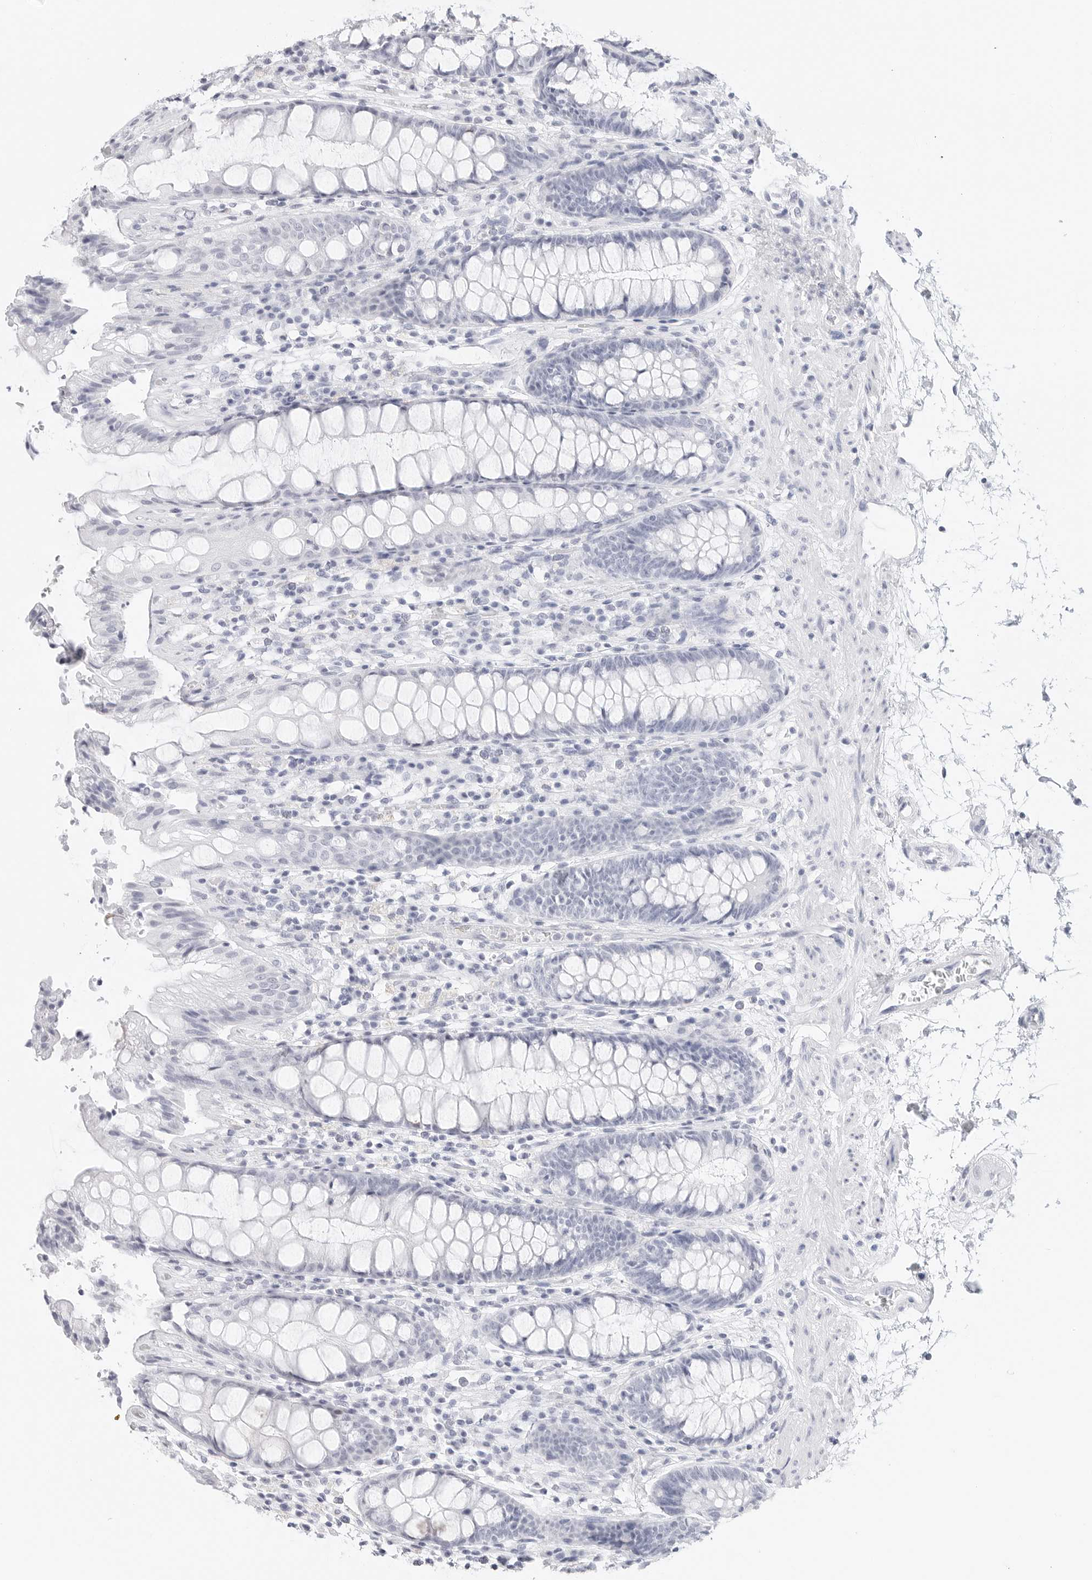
{"staining": {"intensity": "strong", "quantity": "<25%", "location": "cytoplasmic/membranous"}, "tissue": "rectum", "cell_type": "Glandular cells", "image_type": "normal", "snomed": [{"axis": "morphology", "description": "Normal tissue, NOS"}, {"axis": "topography", "description": "Rectum"}], "caption": "This micrograph shows IHC staining of benign rectum, with medium strong cytoplasmic/membranous expression in about <25% of glandular cells.", "gene": "TFF2", "patient": {"sex": "male", "age": 64}}